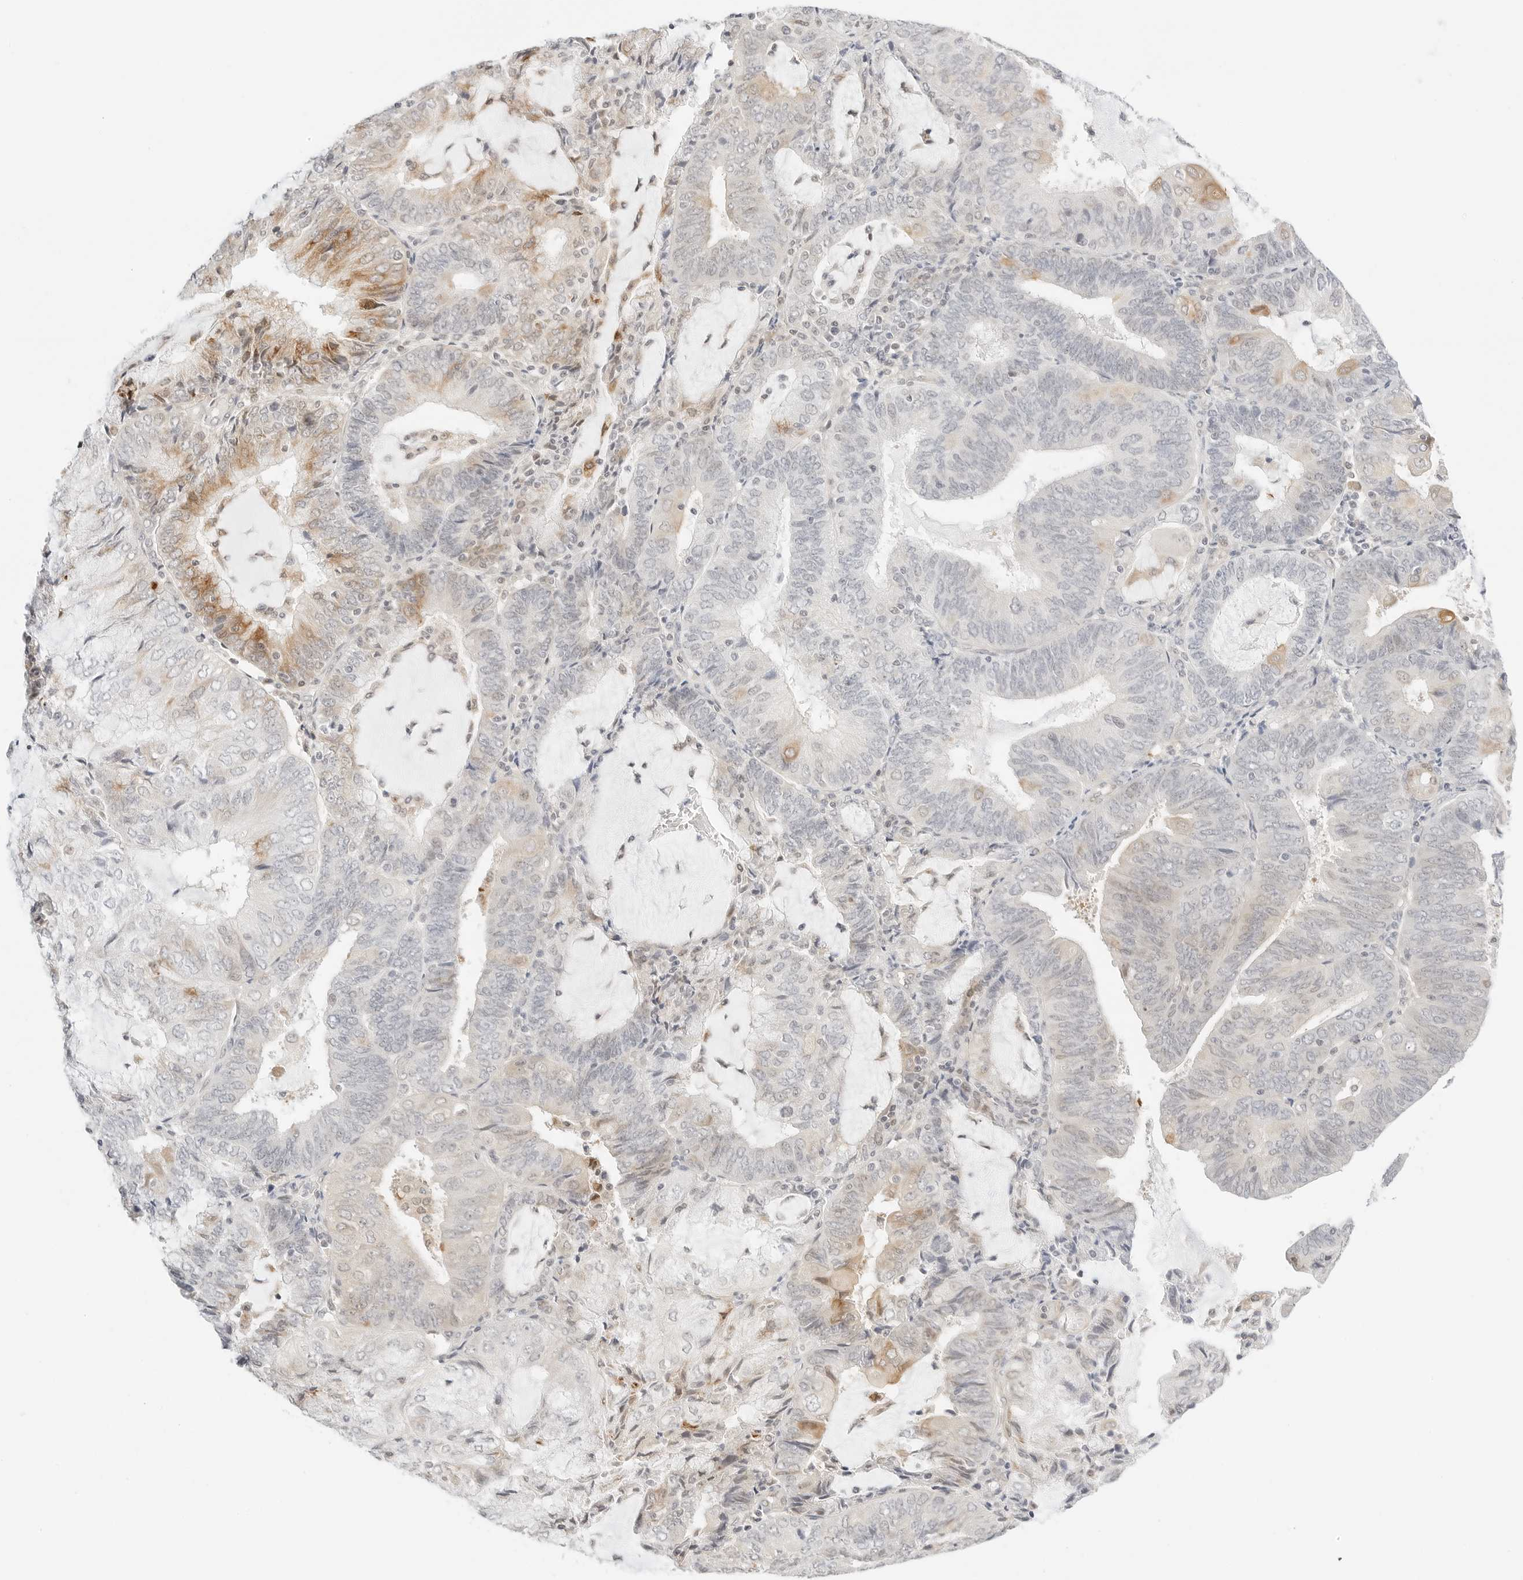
{"staining": {"intensity": "moderate", "quantity": "<25%", "location": "cytoplasmic/membranous"}, "tissue": "endometrial cancer", "cell_type": "Tumor cells", "image_type": "cancer", "snomed": [{"axis": "morphology", "description": "Adenocarcinoma, NOS"}, {"axis": "topography", "description": "Endometrium"}], "caption": "This image reveals IHC staining of endometrial cancer, with low moderate cytoplasmic/membranous positivity in about <25% of tumor cells.", "gene": "TEKT2", "patient": {"sex": "female", "age": 81}}